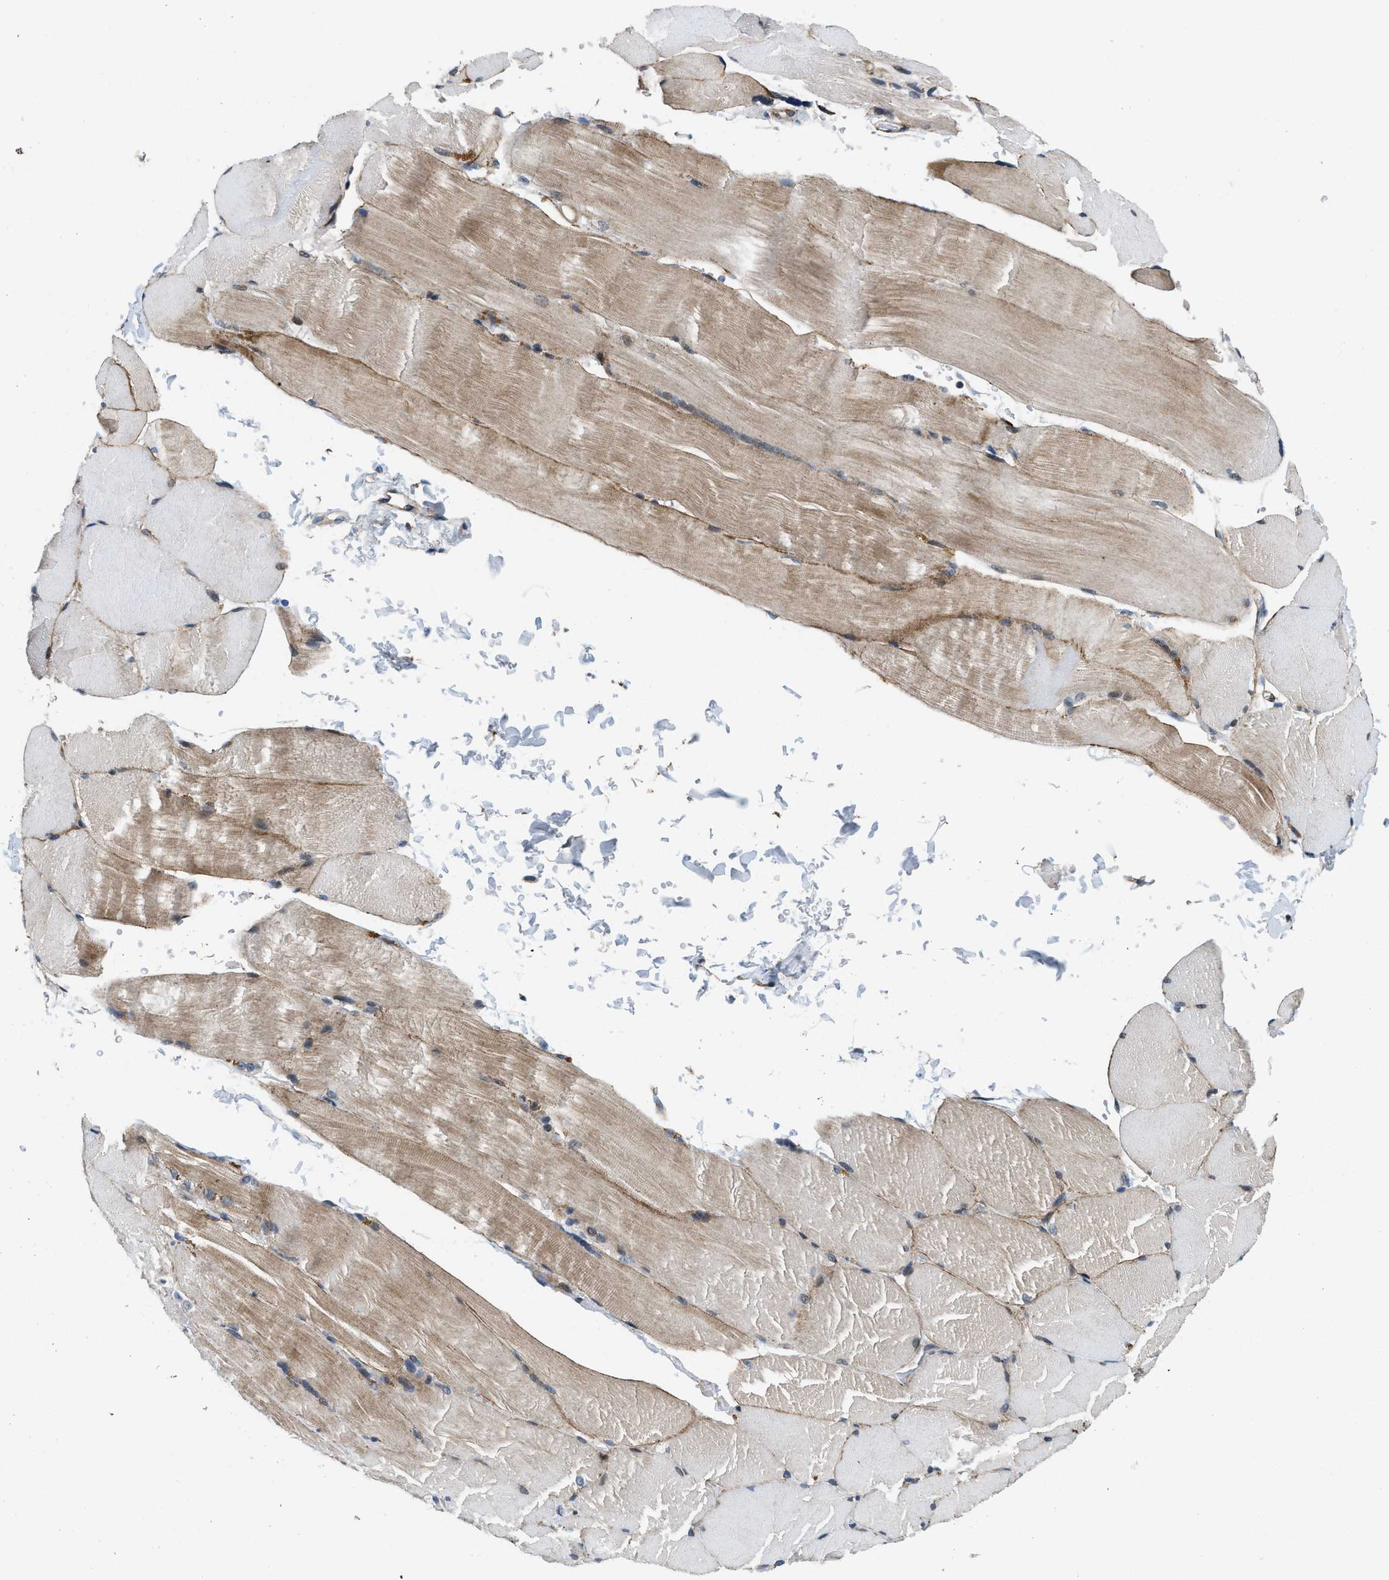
{"staining": {"intensity": "moderate", "quantity": "25%-75%", "location": "cytoplasmic/membranous"}, "tissue": "skeletal muscle", "cell_type": "Myocytes", "image_type": "normal", "snomed": [{"axis": "morphology", "description": "Normal tissue, NOS"}, {"axis": "topography", "description": "Skin"}, {"axis": "topography", "description": "Skeletal muscle"}], "caption": "Immunohistochemistry of normal human skeletal muscle demonstrates medium levels of moderate cytoplasmic/membranous positivity in approximately 25%-75% of myocytes.", "gene": "ZNF599", "patient": {"sex": "male", "age": 83}}